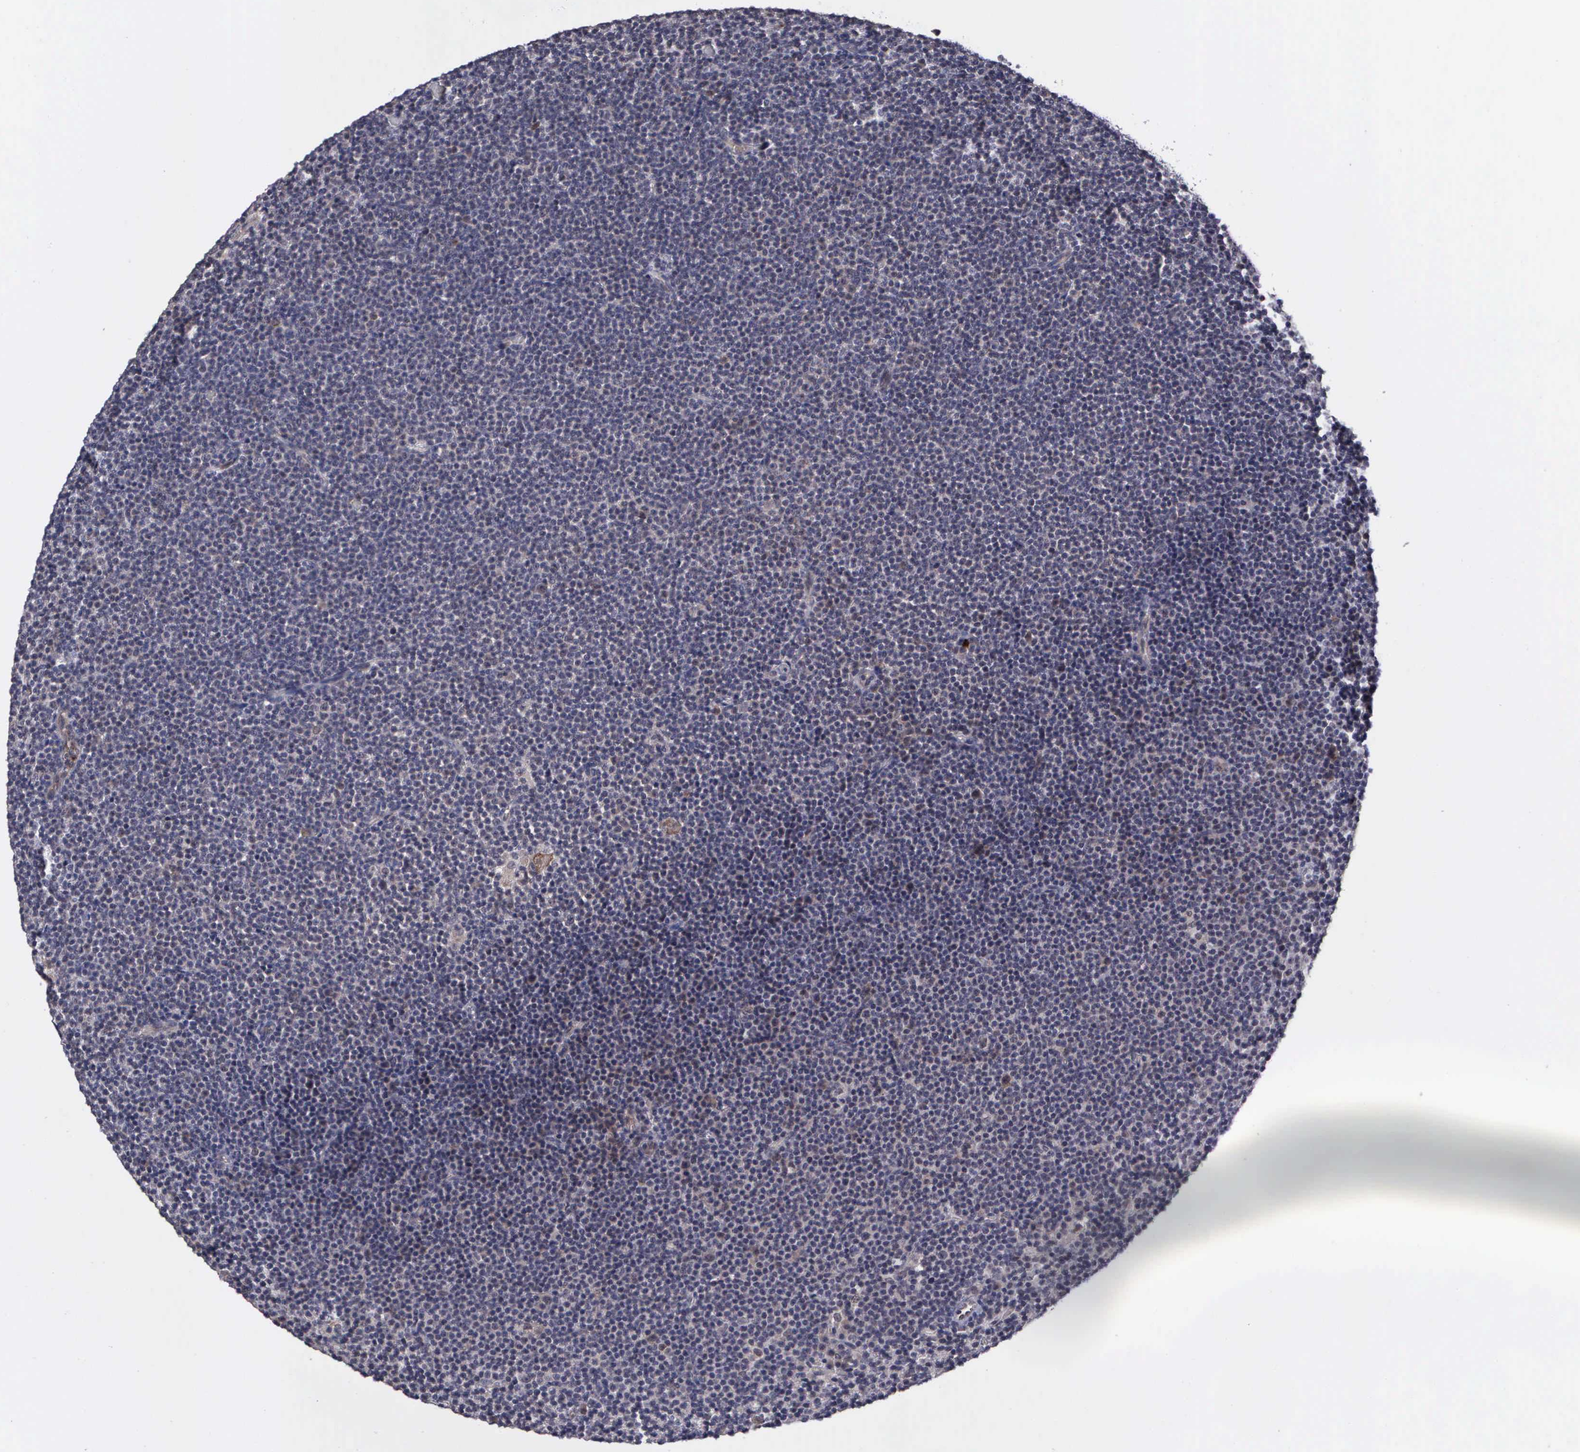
{"staining": {"intensity": "weak", "quantity": "<25%", "location": "cytoplasmic/membranous"}, "tissue": "lymphoma", "cell_type": "Tumor cells", "image_type": "cancer", "snomed": [{"axis": "morphology", "description": "Malignant lymphoma, non-Hodgkin's type, Low grade"}, {"axis": "topography", "description": "Lymph node"}], "caption": "A photomicrograph of human malignant lymphoma, non-Hodgkin's type (low-grade) is negative for staining in tumor cells. The staining is performed using DAB brown chromogen with nuclei counter-stained in using hematoxylin.", "gene": "MAP3K9", "patient": {"sex": "female", "age": 69}}